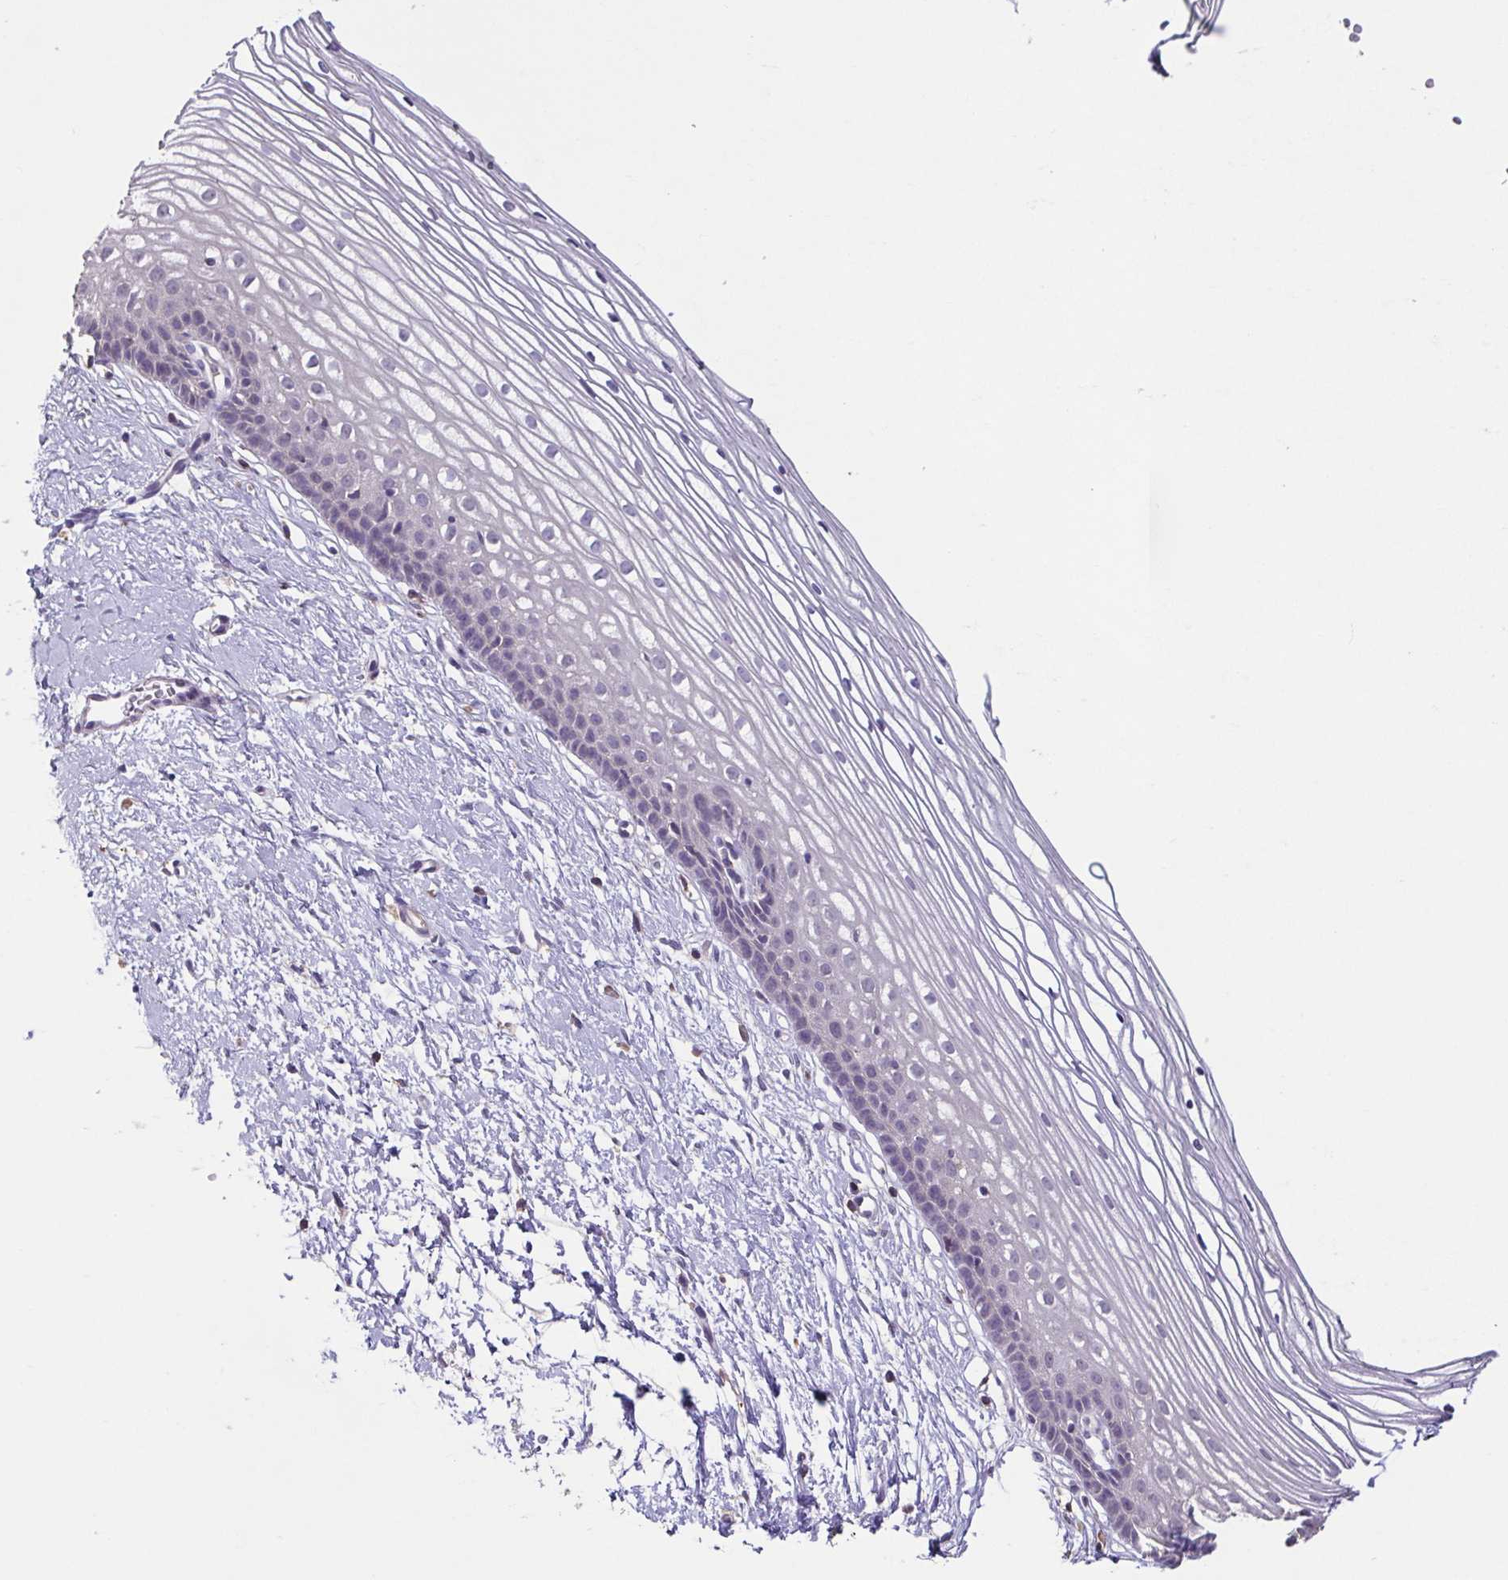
{"staining": {"intensity": "negative", "quantity": "none", "location": "none"}, "tissue": "cervix", "cell_type": "Glandular cells", "image_type": "normal", "snomed": [{"axis": "morphology", "description": "Normal tissue, NOS"}, {"axis": "topography", "description": "Cervix"}], "caption": "Micrograph shows no significant protein staining in glandular cells of normal cervix. The staining was performed using DAB to visualize the protein expression in brown, while the nuclei were stained in blue with hematoxylin (Magnification: 20x).", "gene": "ACTRT2", "patient": {"sex": "female", "age": 40}}